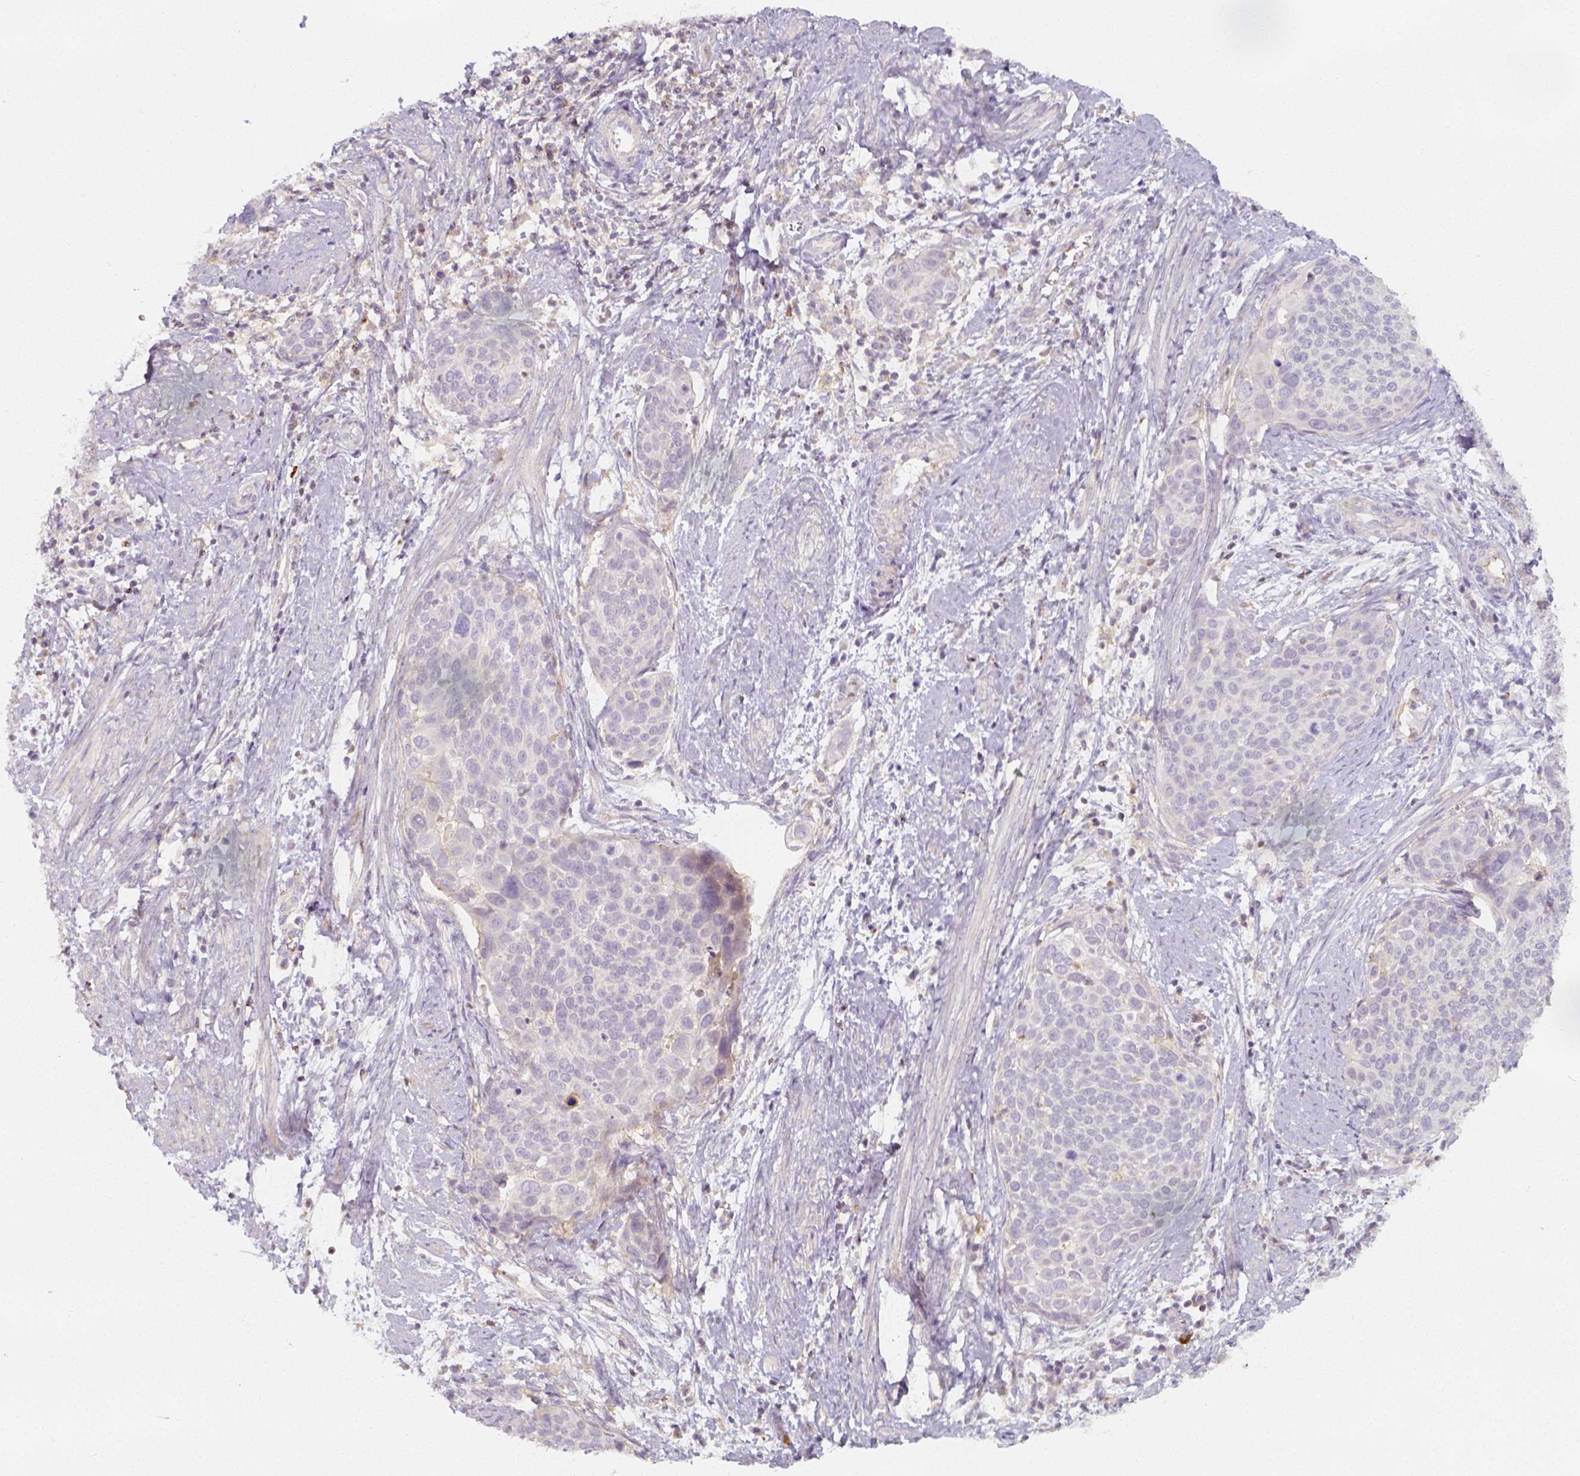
{"staining": {"intensity": "negative", "quantity": "none", "location": "none"}, "tissue": "cervical cancer", "cell_type": "Tumor cells", "image_type": "cancer", "snomed": [{"axis": "morphology", "description": "Squamous cell carcinoma, NOS"}, {"axis": "topography", "description": "Cervix"}], "caption": "The IHC image has no significant positivity in tumor cells of cervical cancer tissue. Nuclei are stained in blue.", "gene": "PTPRJ", "patient": {"sex": "female", "age": 39}}